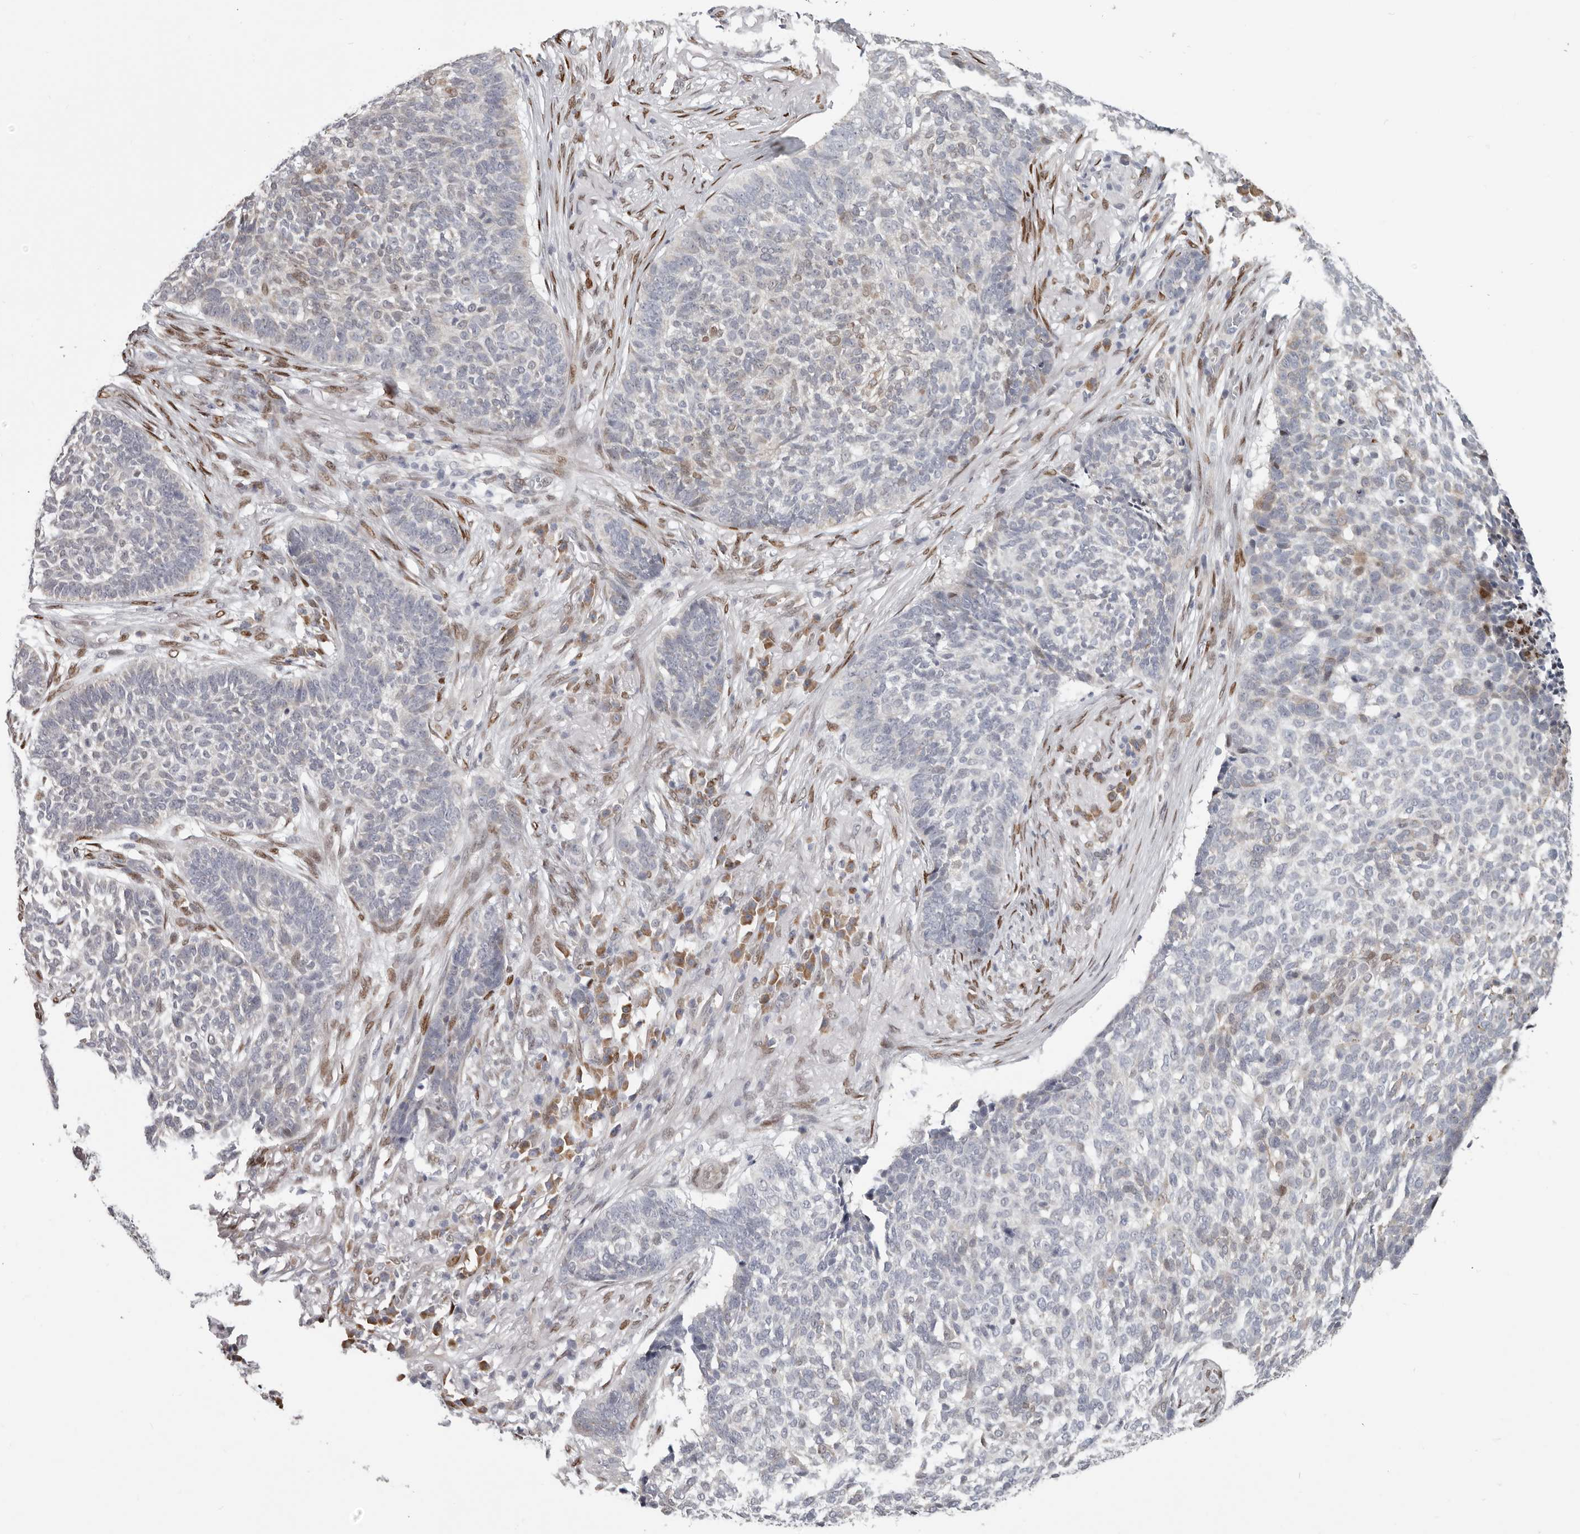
{"staining": {"intensity": "weak", "quantity": "<25%", "location": "nuclear"}, "tissue": "skin cancer", "cell_type": "Tumor cells", "image_type": "cancer", "snomed": [{"axis": "morphology", "description": "Basal cell carcinoma"}, {"axis": "topography", "description": "Skin"}], "caption": "There is no significant positivity in tumor cells of basal cell carcinoma (skin).", "gene": "SRP19", "patient": {"sex": "male", "age": 85}}